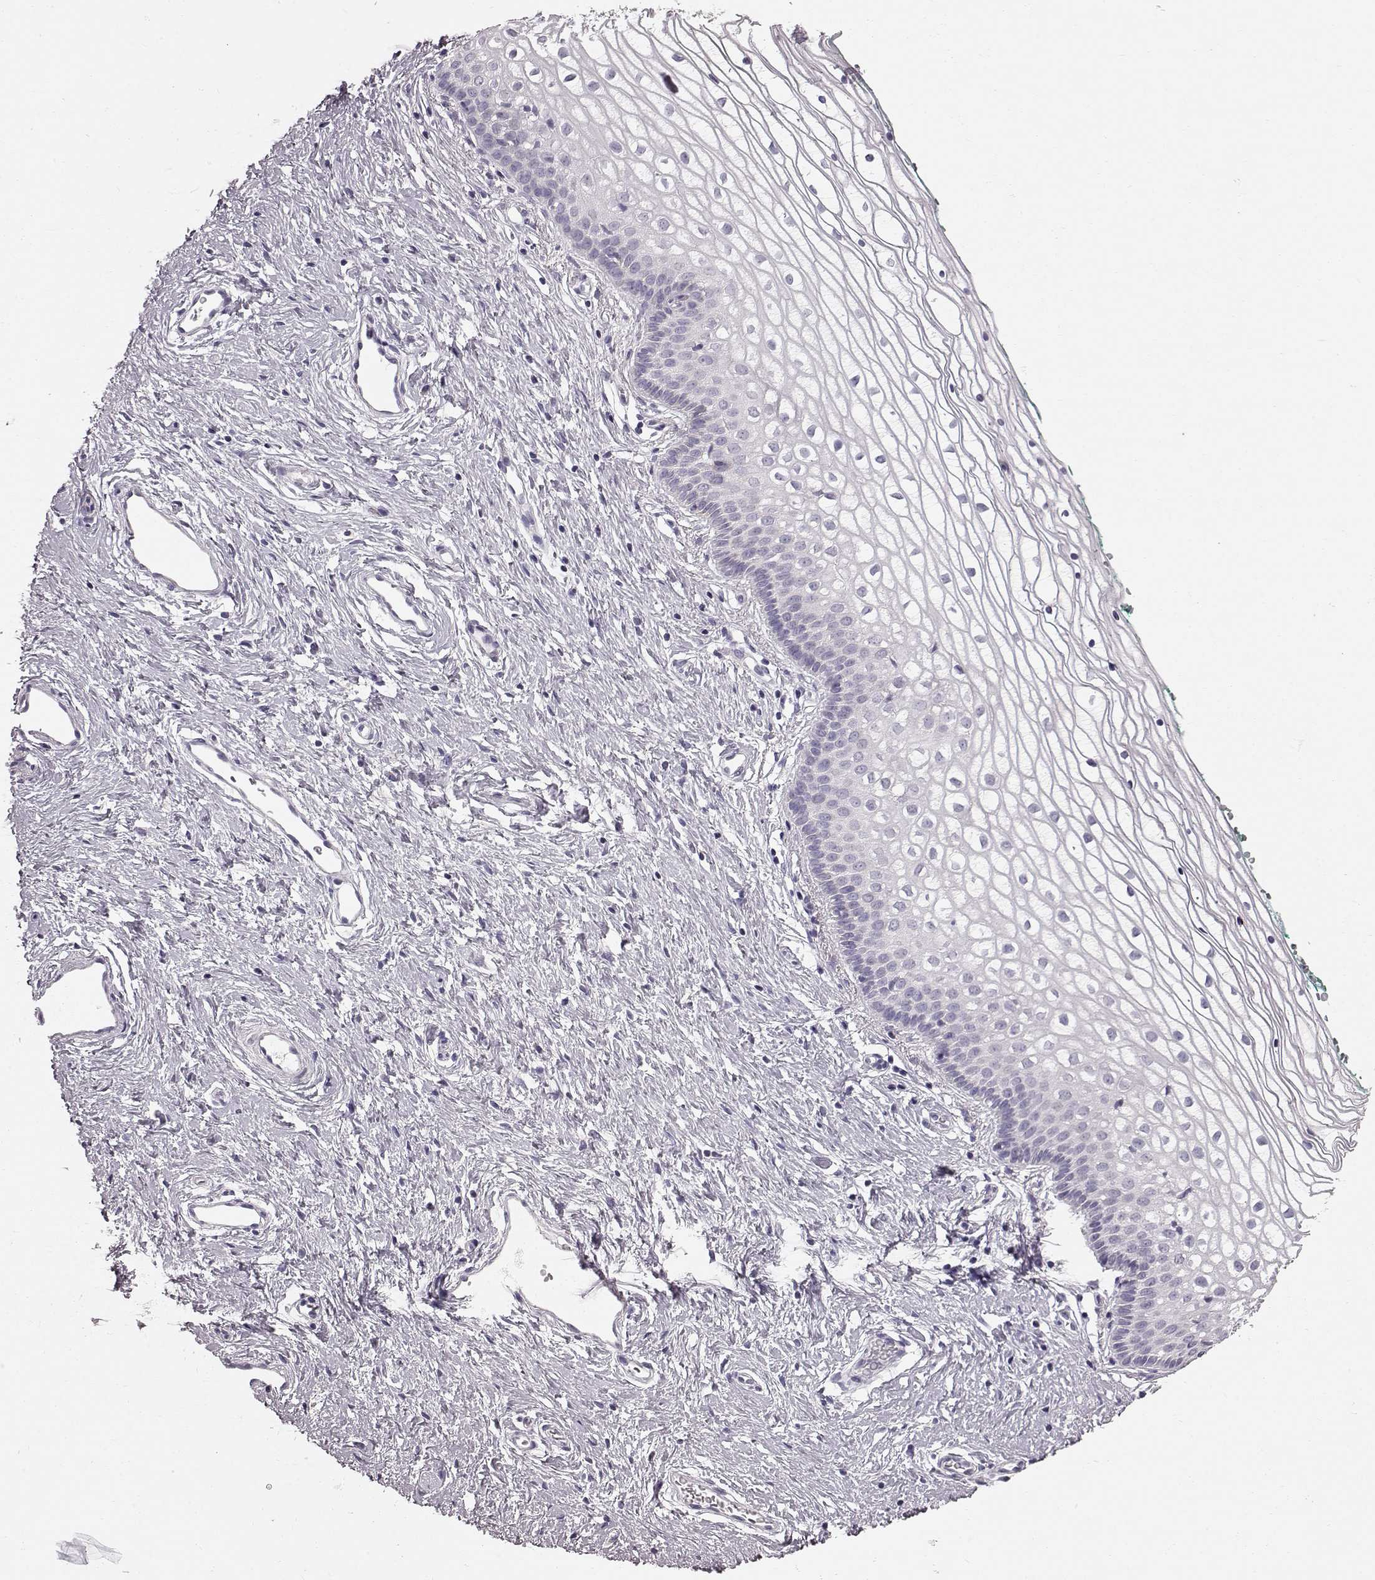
{"staining": {"intensity": "negative", "quantity": "none", "location": "none"}, "tissue": "vagina", "cell_type": "Squamous epithelial cells", "image_type": "normal", "snomed": [{"axis": "morphology", "description": "Normal tissue, NOS"}, {"axis": "topography", "description": "Vagina"}], "caption": "This image is of benign vagina stained with immunohistochemistry to label a protein in brown with the nuclei are counter-stained blue. There is no positivity in squamous epithelial cells. The staining is performed using DAB (3,3'-diaminobenzidine) brown chromogen with nuclei counter-stained in using hematoxylin.", "gene": "FAM8A1", "patient": {"sex": "female", "age": 36}}